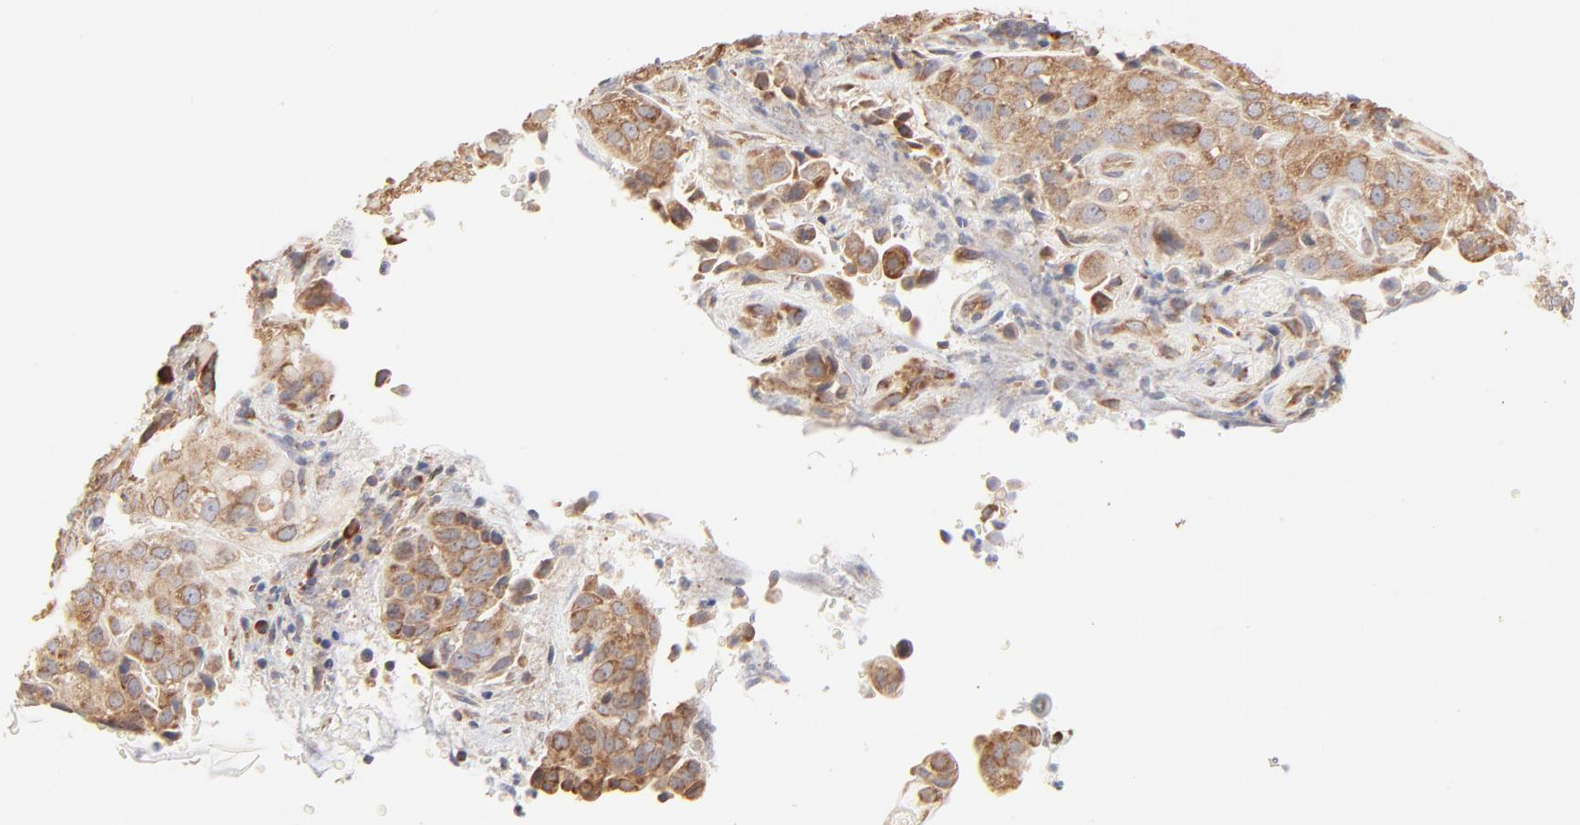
{"staining": {"intensity": "weak", "quantity": ">75%", "location": "cytoplasmic/membranous"}, "tissue": "cervical cancer", "cell_type": "Tumor cells", "image_type": "cancer", "snomed": [{"axis": "morphology", "description": "Squamous cell carcinoma, NOS"}, {"axis": "topography", "description": "Cervix"}], "caption": "Weak cytoplasmic/membranous staining for a protein is identified in about >75% of tumor cells of cervical cancer using IHC.", "gene": "RPS20", "patient": {"sex": "female", "age": 38}}